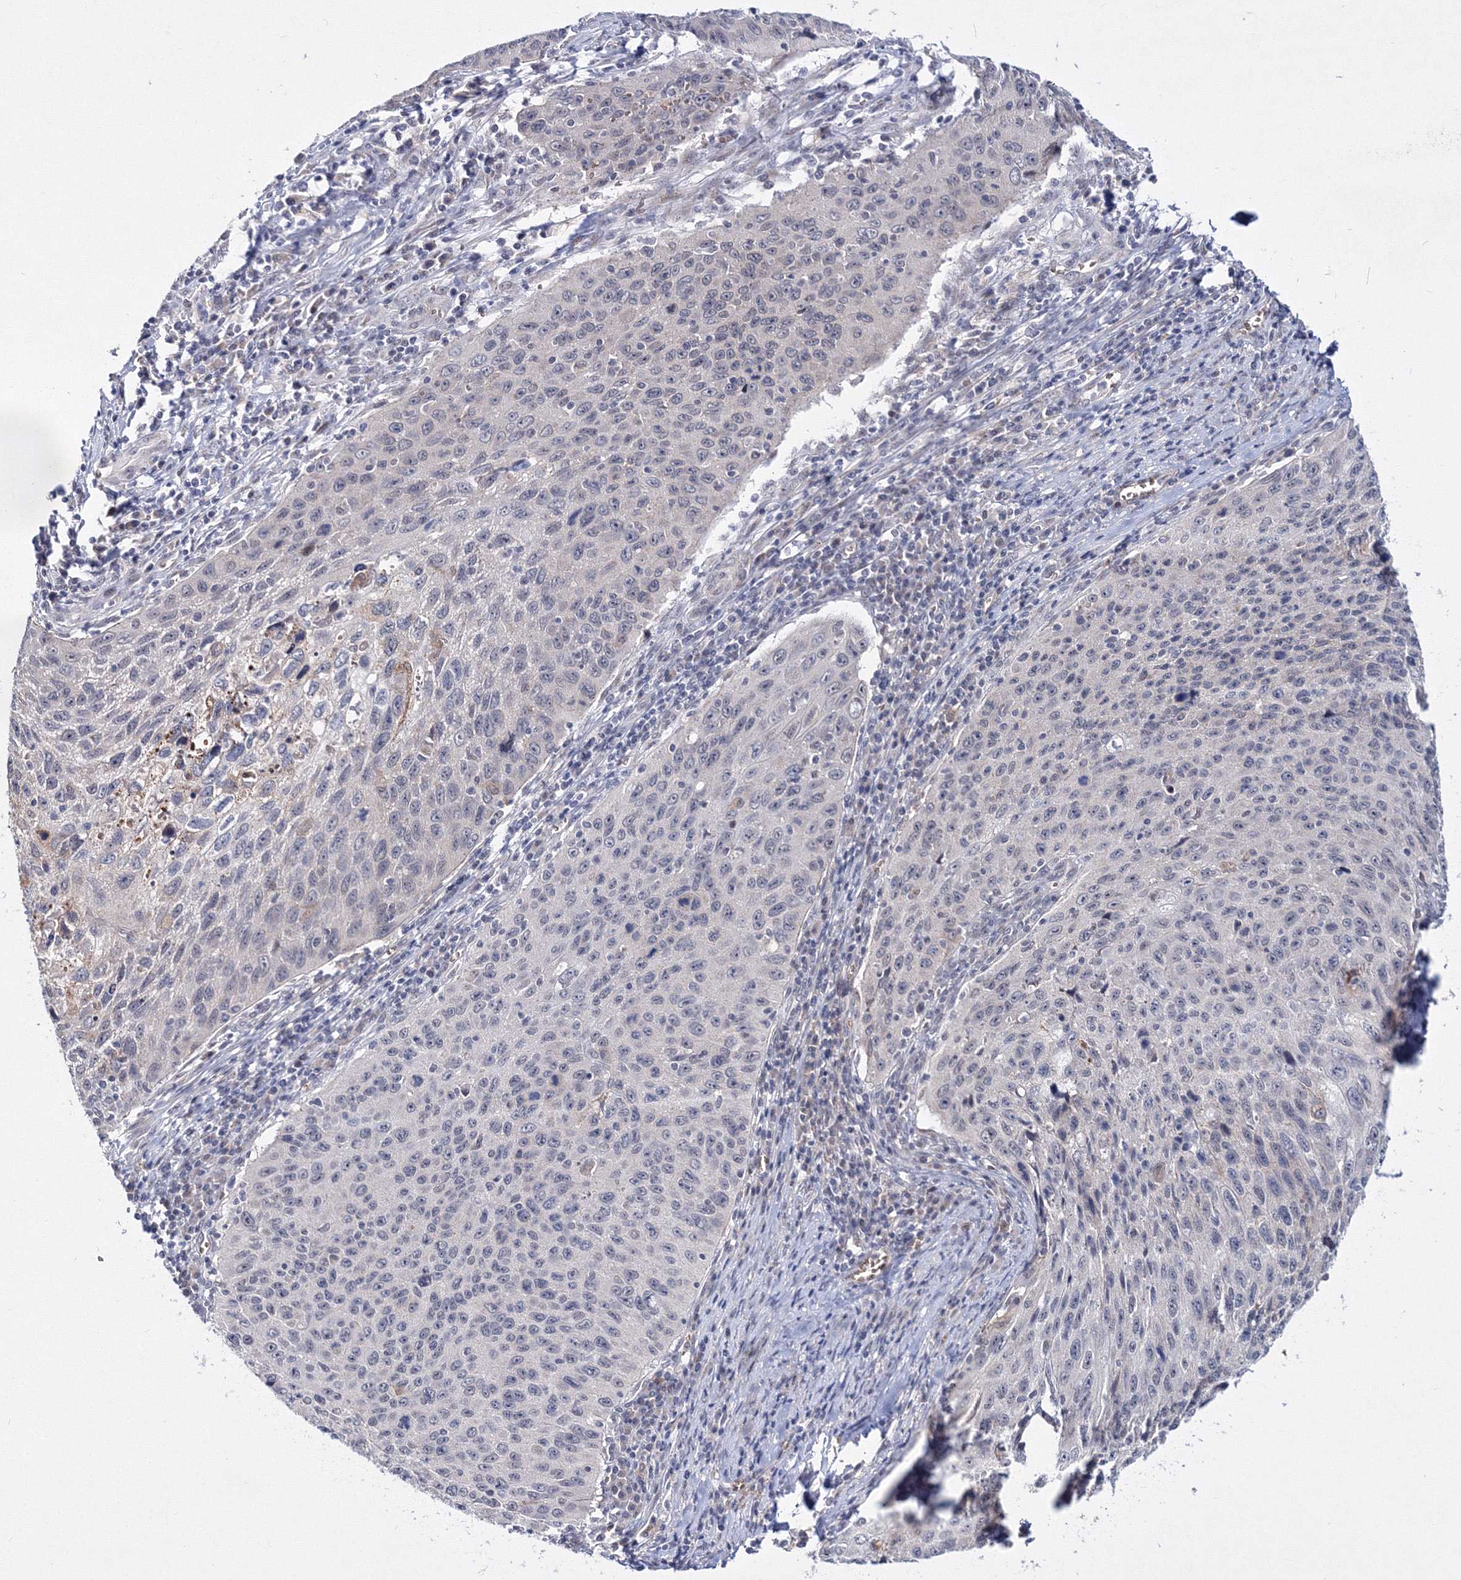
{"staining": {"intensity": "negative", "quantity": "none", "location": "none"}, "tissue": "cervical cancer", "cell_type": "Tumor cells", "image_type": "cancer", "snomed": [{"axis": "morphology", "description": "Squamous cell carcinoma, NOS"}, {"axis": "topography", "description": "Cervix"}], "caption": "Human cervical cancer stained for a protein using immunohistochemistry (IHC) reveals no positivity in tumor cells.", "gene": "C11orf52", "patient": {"sex": "female", "age": 53}}